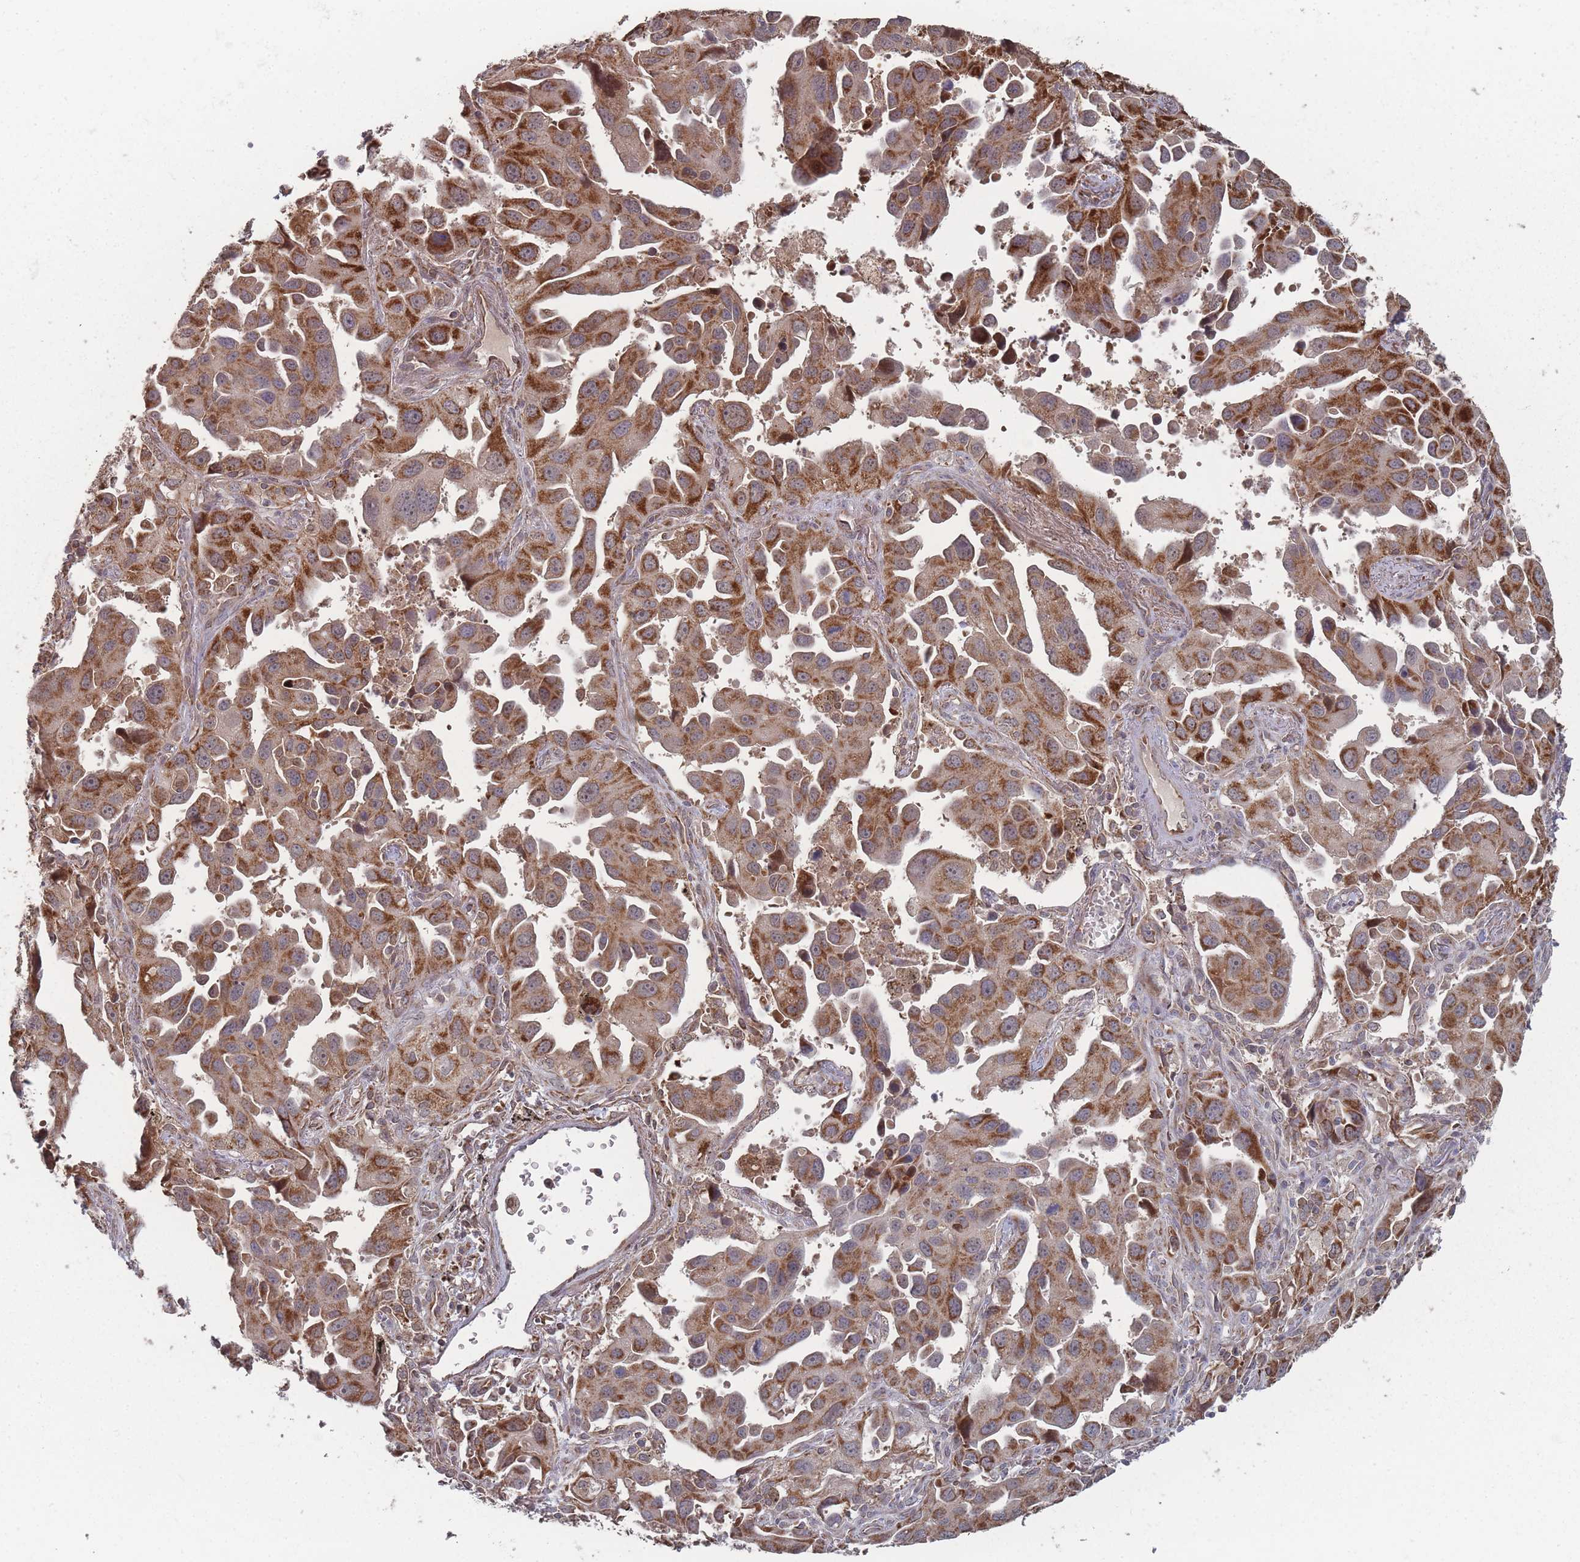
{"staining": {"intensity": "moderate", "quantity": ">75%", "location": "cytoplasmic/membranous"}, "tissue": "lung cancer", "cell_type": "Tumor cells", "image_type": "cancer", "snomed": [{"axis": "morphology", "description": "Adenocarcinoma, NOS"}, {"axis": "topography", "description": "Lung"}], "caption": "The photomicrograph demonstrates staining of lung cancer, revealing moderate cytoplasmic/membranous protein expression (brown color) within tumor cells.", "gene": "PSMB3", "patient": {"sex": "male", "age": 66}}